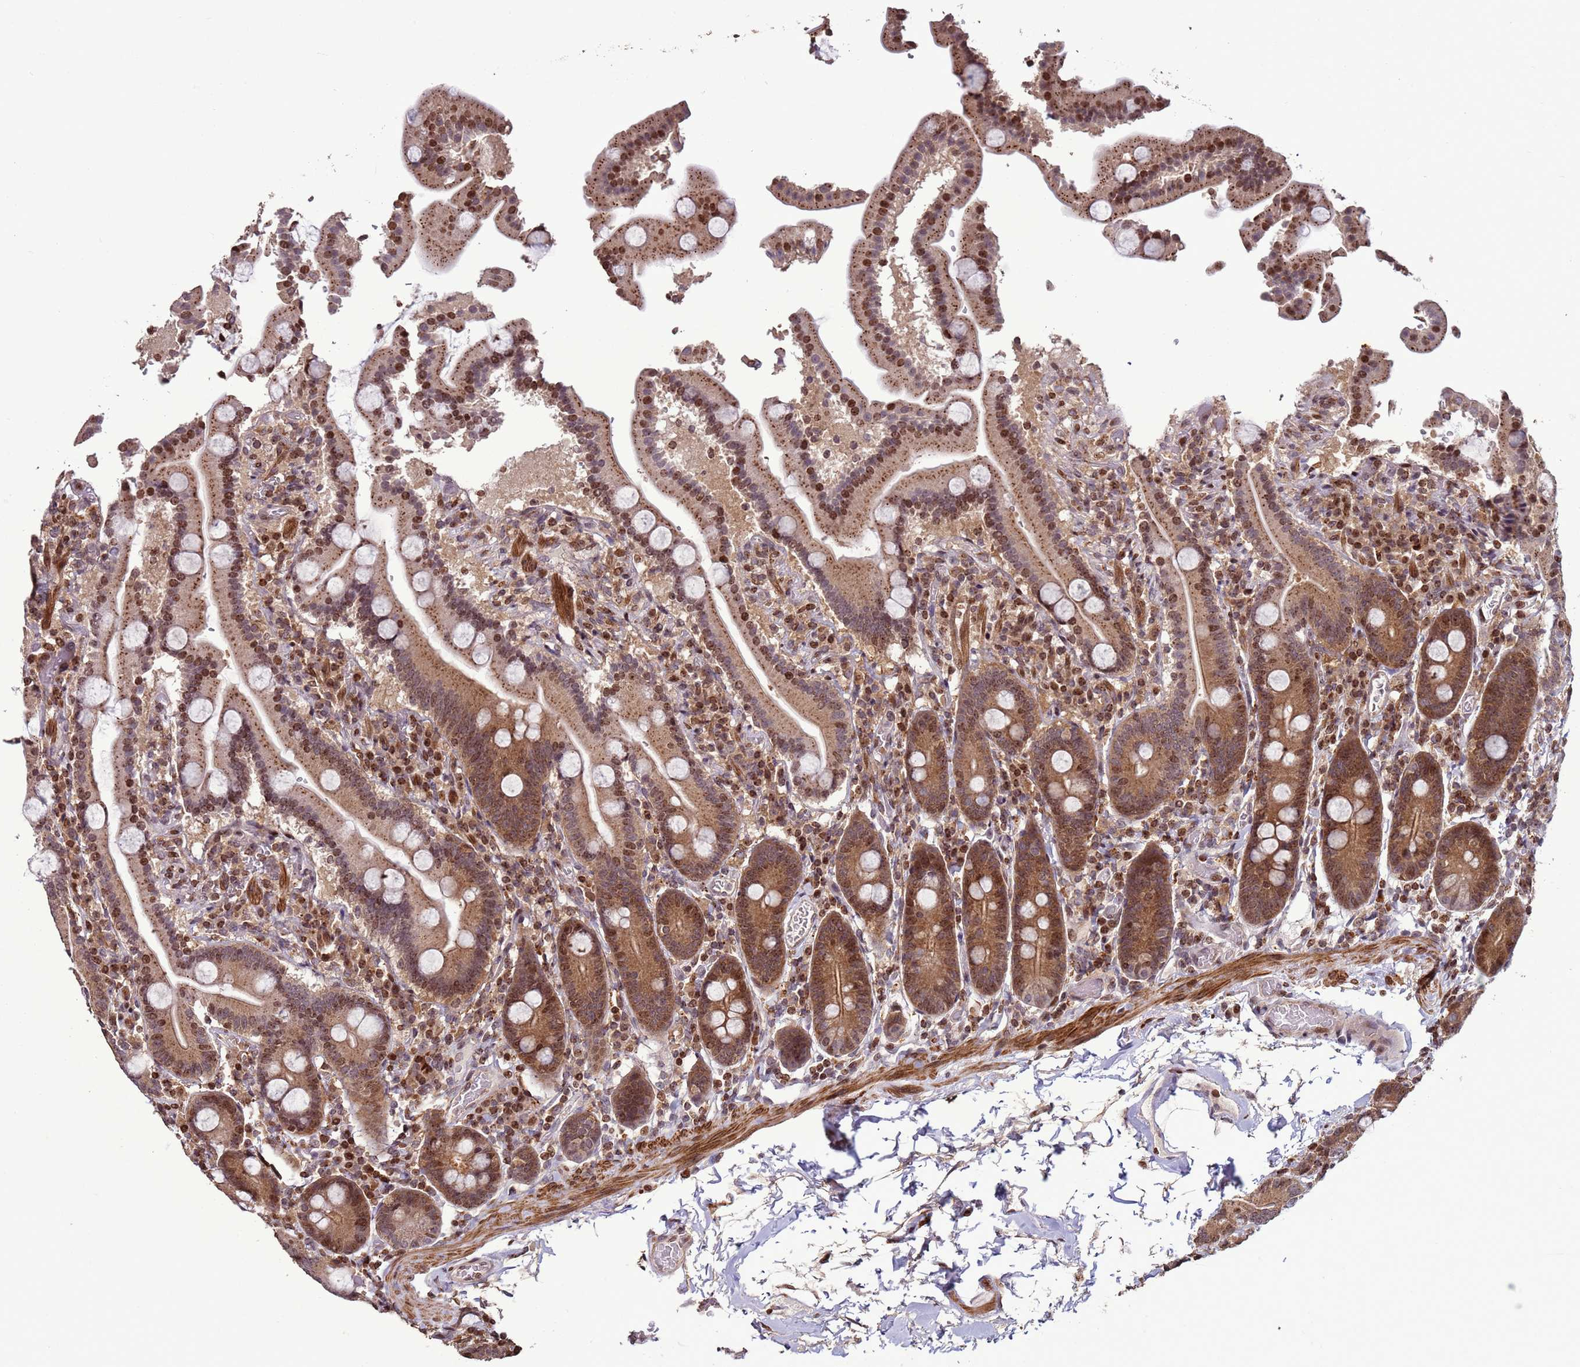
{"staining": {"intensity": "moderate", "quantity": "25%-75%", "location": "cytoplasmic/membranous,nuclear"}, "tissue": "duodenum", "cell_type": "Glandular cells", "image_type": "normal", "snomed": [{"axis": "morphology", "description": "Normal tissue, NOS"}, {"axis": "topography", "description": "Duodenum"}], "caption": "Brown immunohistochemical staining in benign human duodenum demonstrates moderate cytoplasmic/membranous,nuclear expression in approximately 25%-75% of glandular cells.", "gene": "HGH1", "patient": {"sex": "male", "age": 55}}